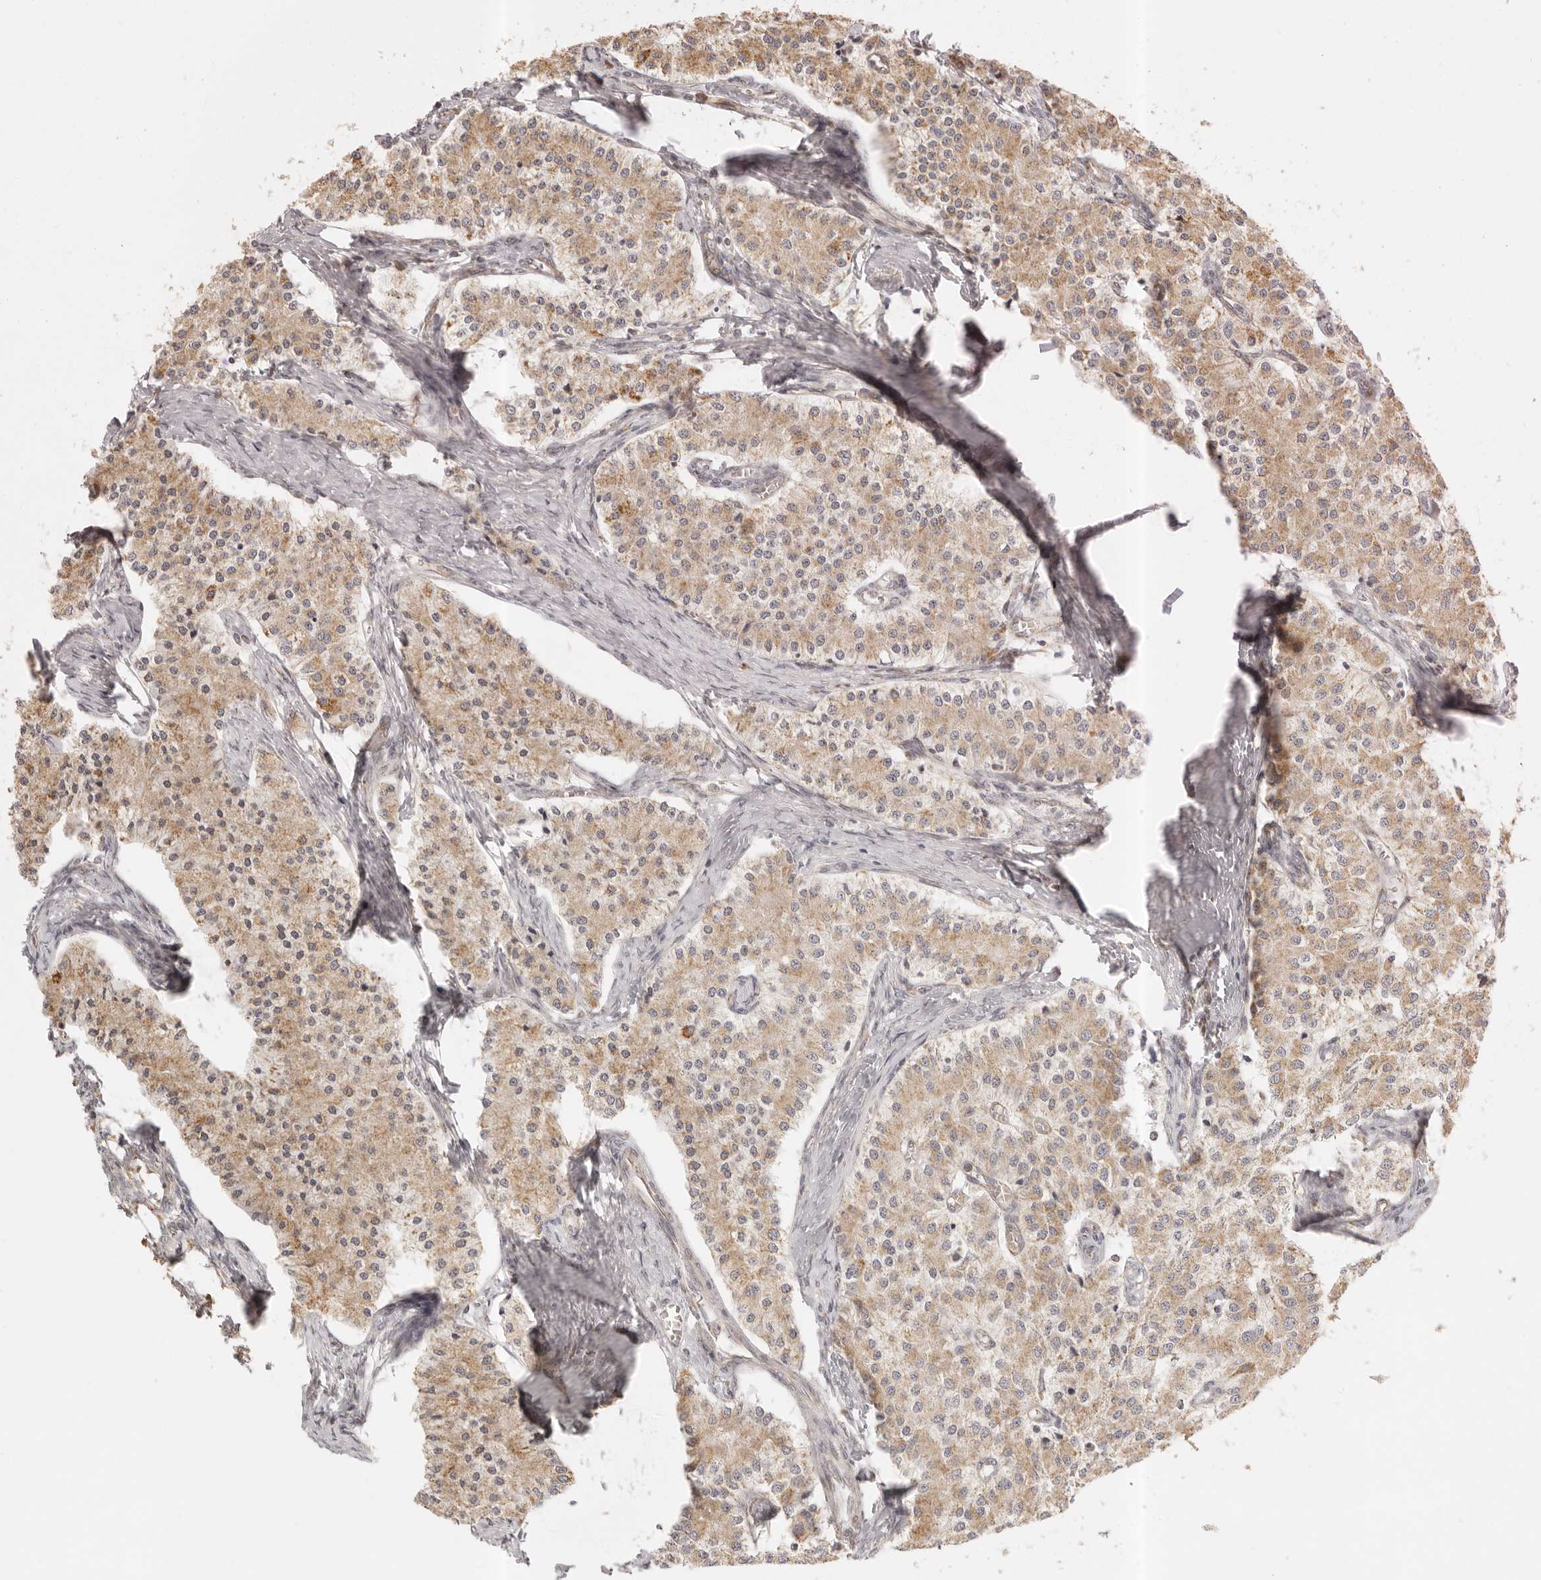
{"staining": {"intensity": "moderate", "quantity": ">75%", "location": "cytoplasmic/membranous"}, "tissue": "carcinoid", "cell_type": "Tumor cells", "image_type": "cancer", "snomed": [{"axis": "morphology", "description": "Carcinoid, malignant, NOS"}, {"axis": "topography", "description": "Colon"}], "caption": "IHC image of carcinoid stained for a protein (brown), which exhibits medium levels of moderate cytoplasmic/membranous expression in about >75% of tumor cells.", "gene": "KDF1", "patient": {"sex": "female", "age": 52}}